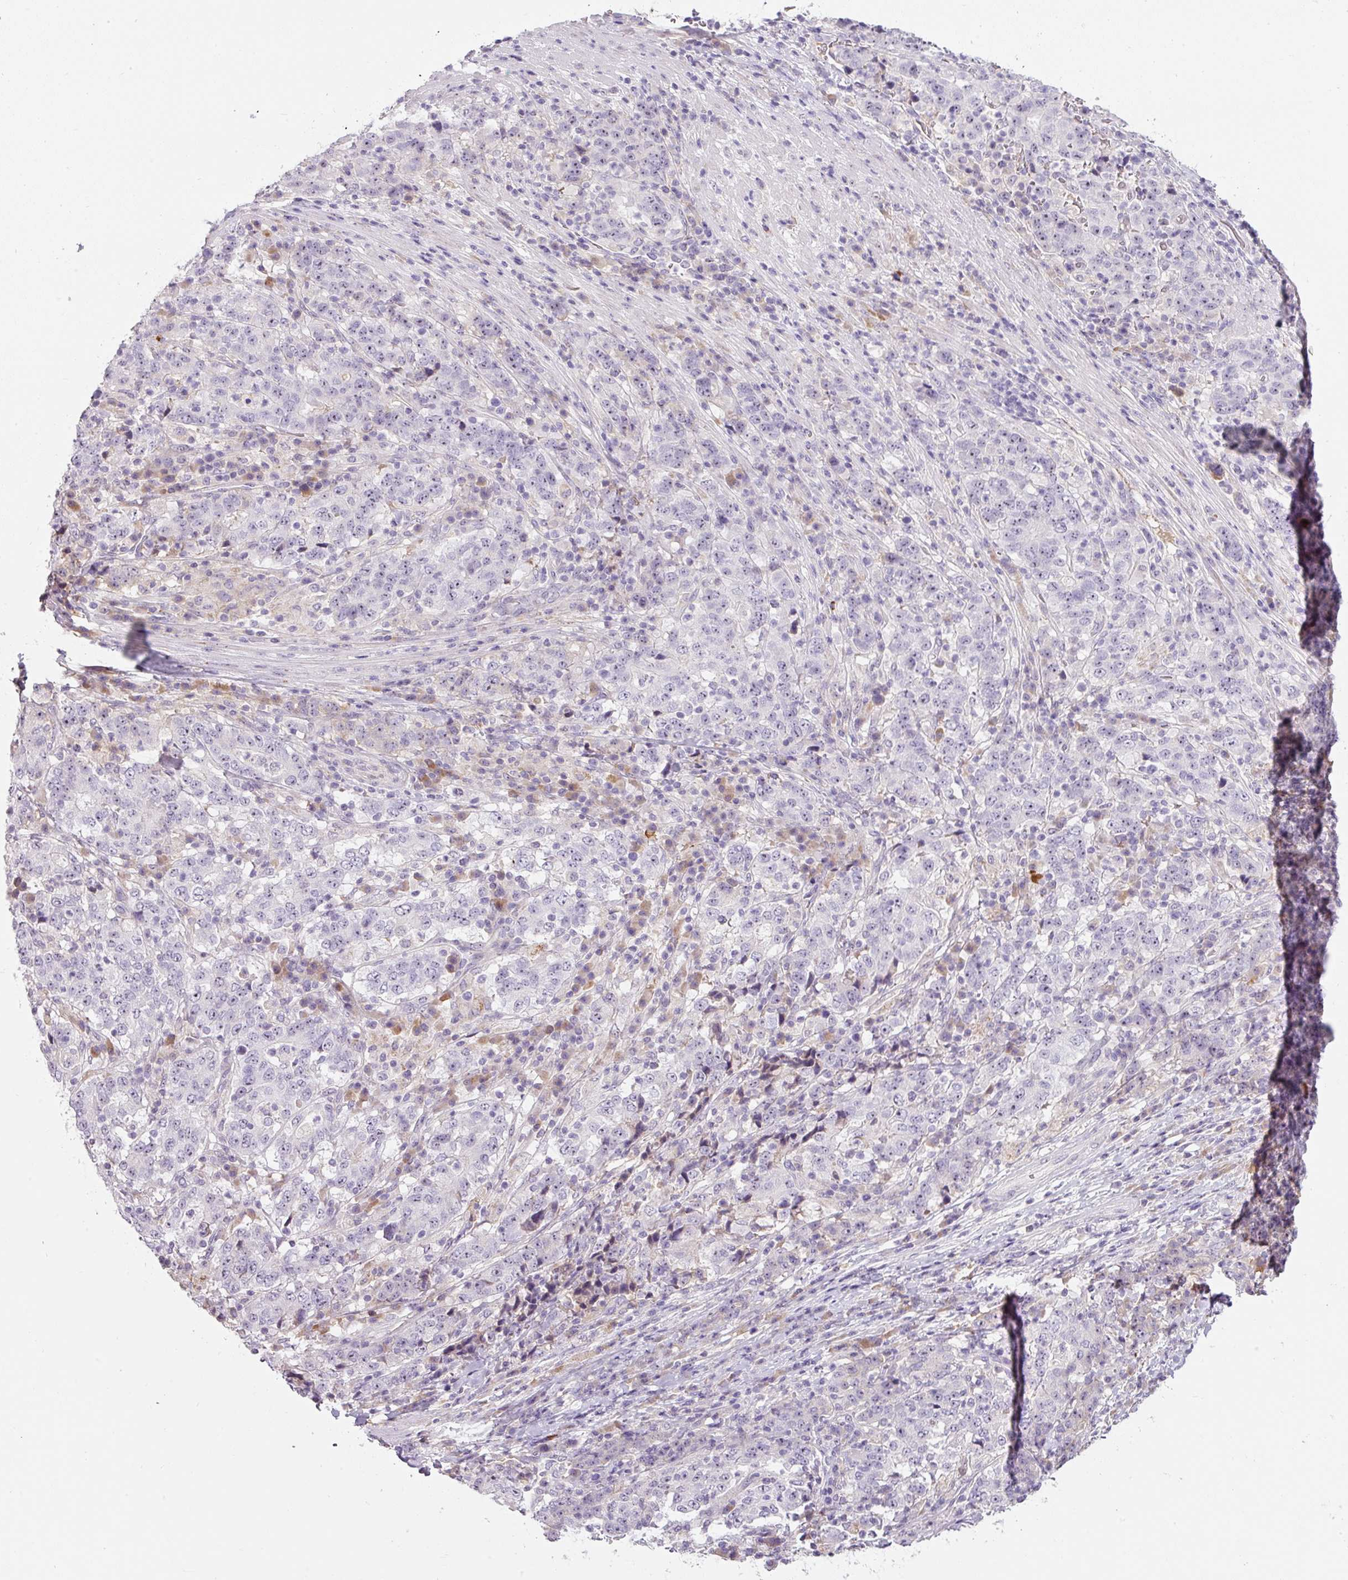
{"staining": {"intensity": "negative", "quantity": "none", "location": "none"}, "tissue": "stomach cancer", "cell_type": "Tumor cells", "image_type": "cancer", "snomed": [{"axis": "morphology", "description": "Adenocarcinoma, NOS"}, {"axis": "topography", "description": "Stomach"}], "caption": "Micrograph shows no significant protein staining in tumor cells of stomach adenocarcinoma.", "gene": "TMEM37", "patient": {"sex": "male", "age": 59}}